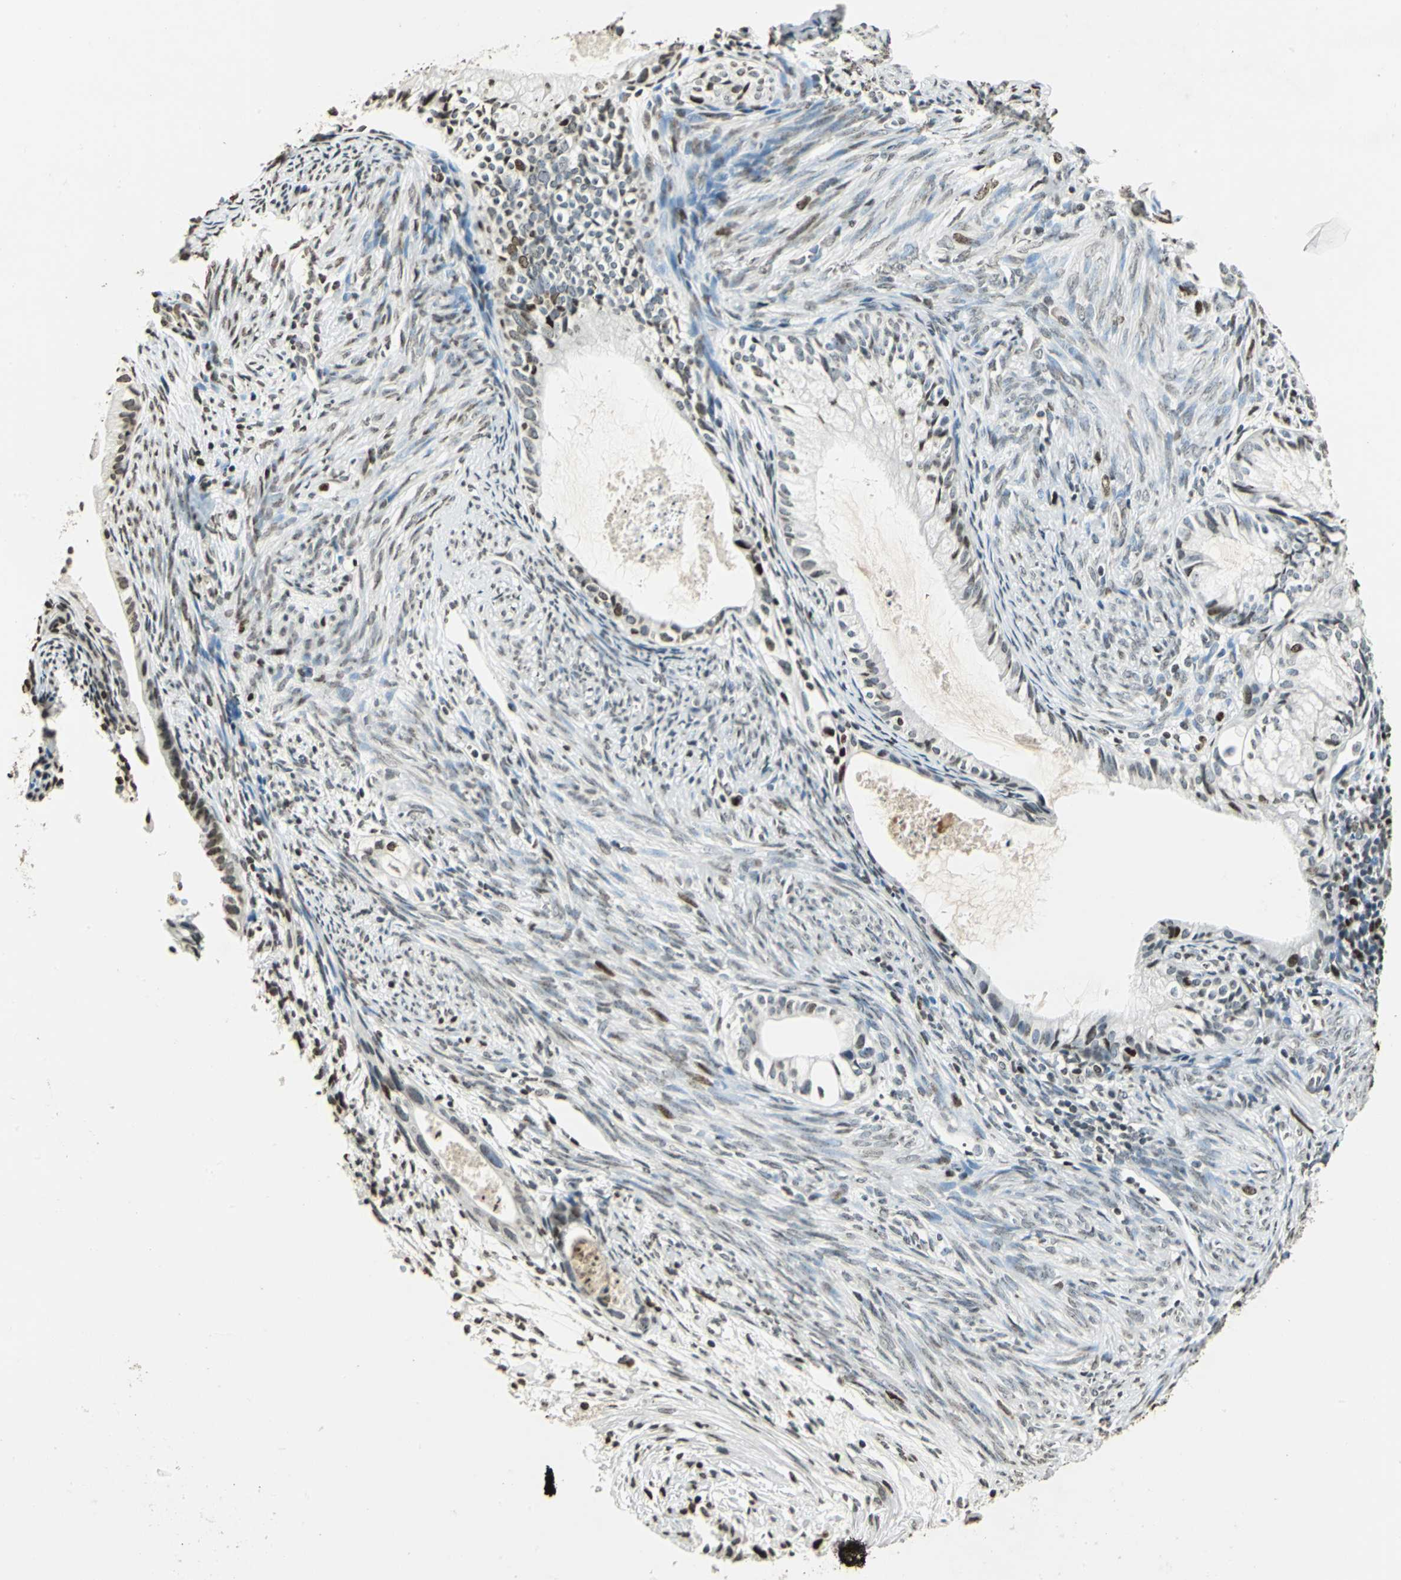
{"staining": {"intensity": "moderate", "quantity": "25%-75%", "location": "nuclear"}, "tissue": "cervical cancer", "cell_type": "Tumor cells", "image_type": "cancer", "snomed": [{"axis": "morphology", "description": "Normal tissue, NOS"}, {"axis": "morphology", "description": "Adenocarcinoma, NOS"}, {"axis": "topography", "description": "Cervix"}, {"axis": "topography", "description": "Endometrium"}], "caption": "Protein staining of cervical cancer (adenocarcinoma) tissue reveals moderate nuclear expression in about 25%-75% of tumor cells. The protein is shown in brown color, while the nuclei are stained blue.", "gene": "MCM4", "patient": {"sex": "female", "age": 86}}